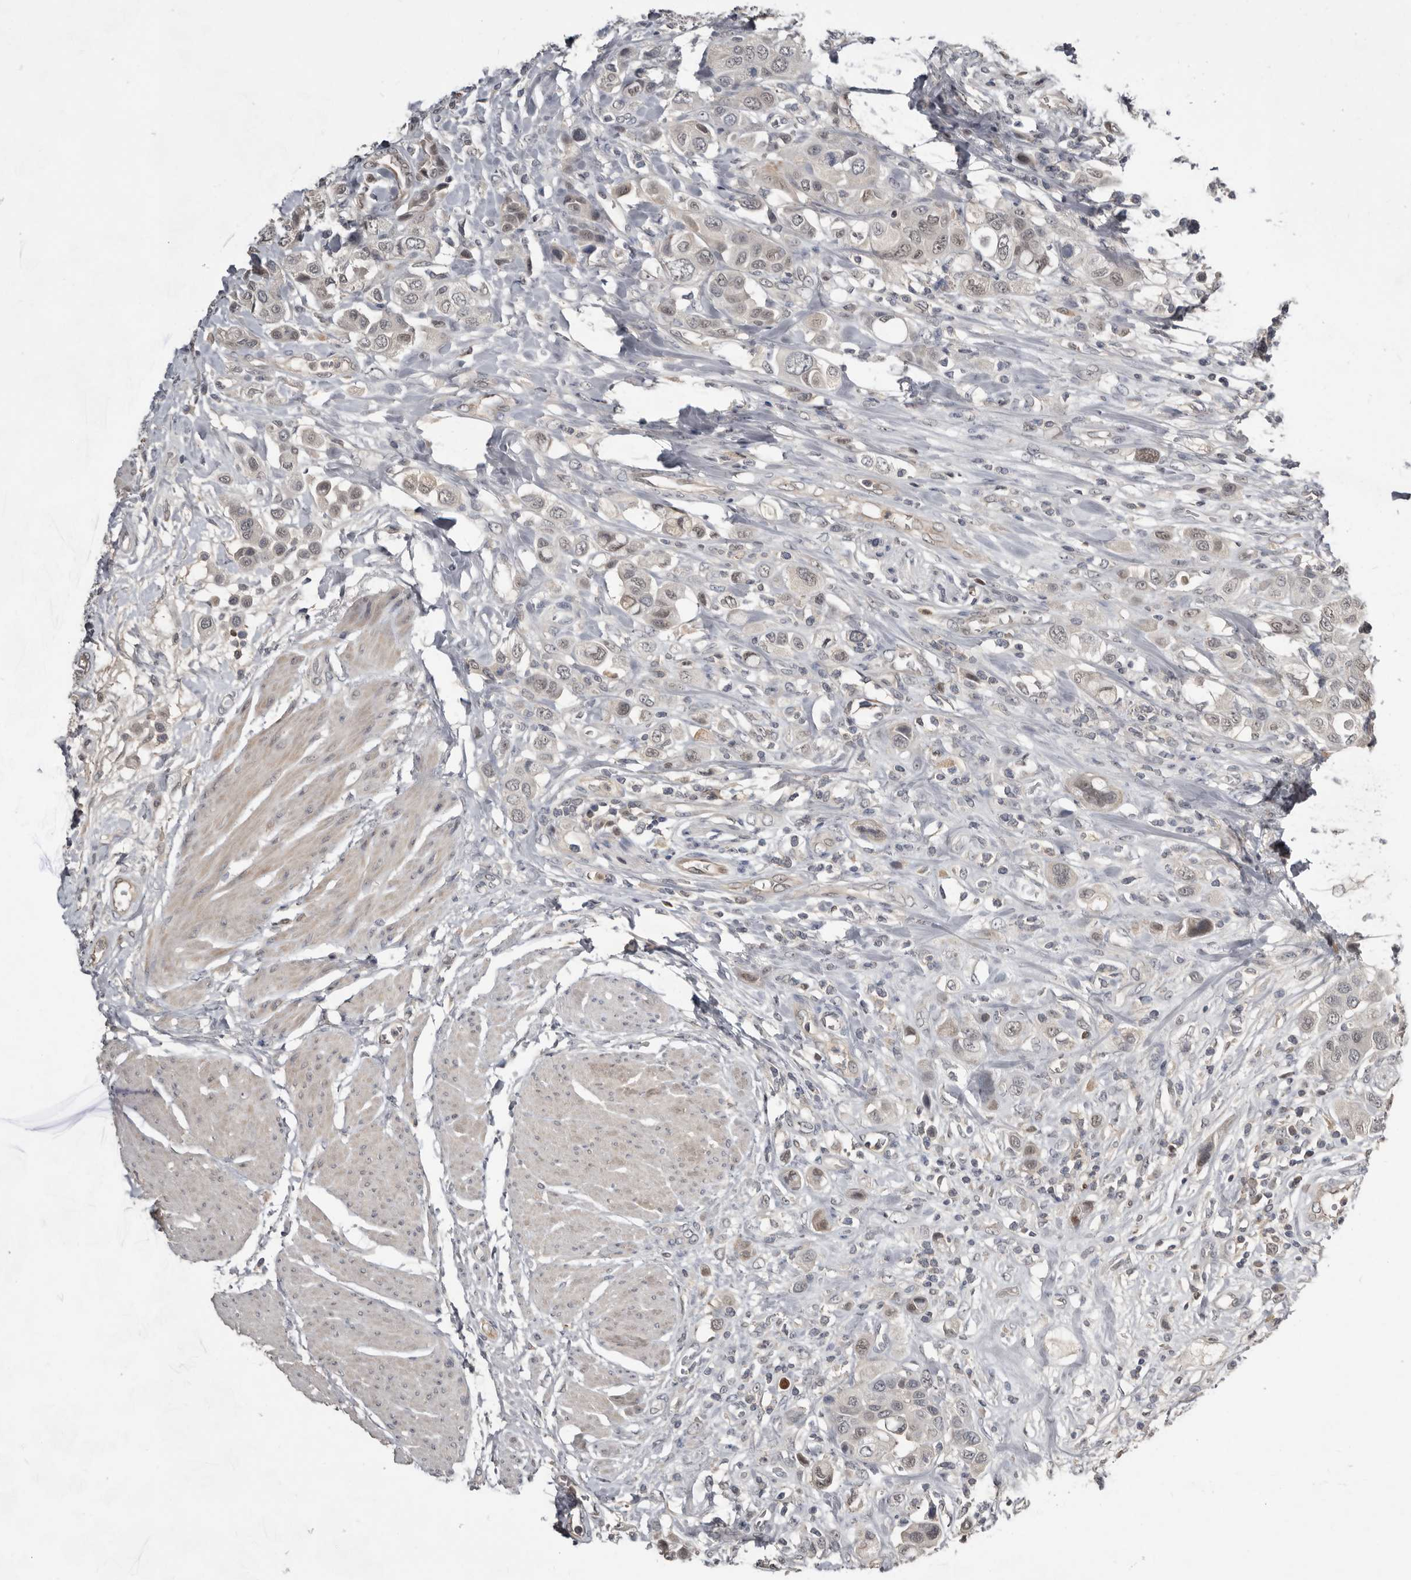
{"staining": {"intensity": "negative", "quantity": "none", "location": "none"}, "tissue": "urothelial cancer", "cell_type": "Tumor cells", "image_type": "cancer", "snomed": [{"axis": "morphology", "description": "Urothelial carcinoma, High grade"}, {"axis": "topography", "description": "Urinary bladder"}], "caption": "An IHC micrograph of urothelial cancer is shown. There is no staining in tumor cells of urothelial cancer.", "gene": "RBKS", "patient": {"sex": "male", "age": 50}}